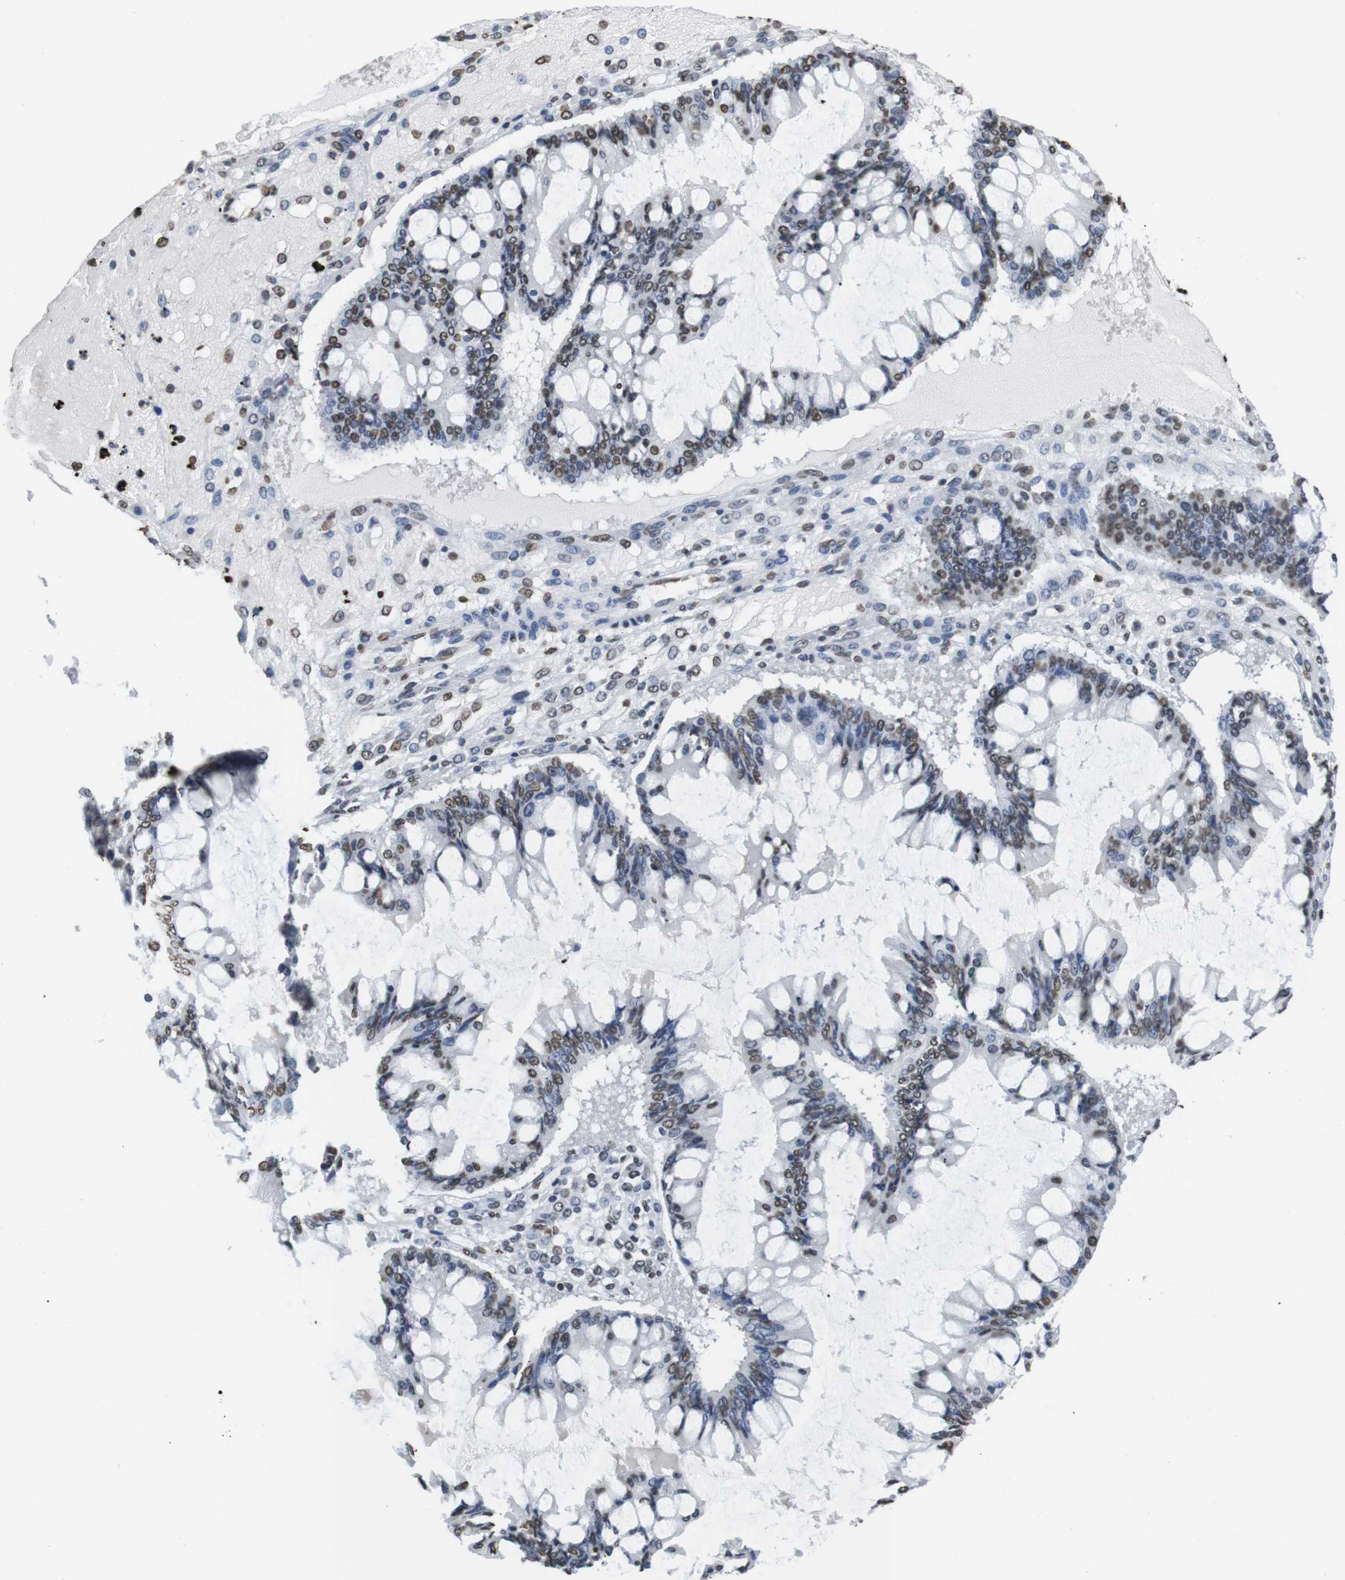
{"staining": {"intensity": "moderate", "quantity": "25%-75%", "location": "nuclear"}, "tissue": "ovarian cancer", "cell_type": "Tumor cells", "image_type": "cancer", "snomed": [{"axis": "morphology", "description": "Cystadenocarcinoma, mucinous, NOS"}, {"axis": "topography", "description": "Ovary"}], "caption": "A brown stain labels moderate nuclear expression of a protein in mucinous cystadenocarcinoma (ovarian) tumor cells.", "gene": "BSX", "patient": {"sex": "female", "age": 73}}